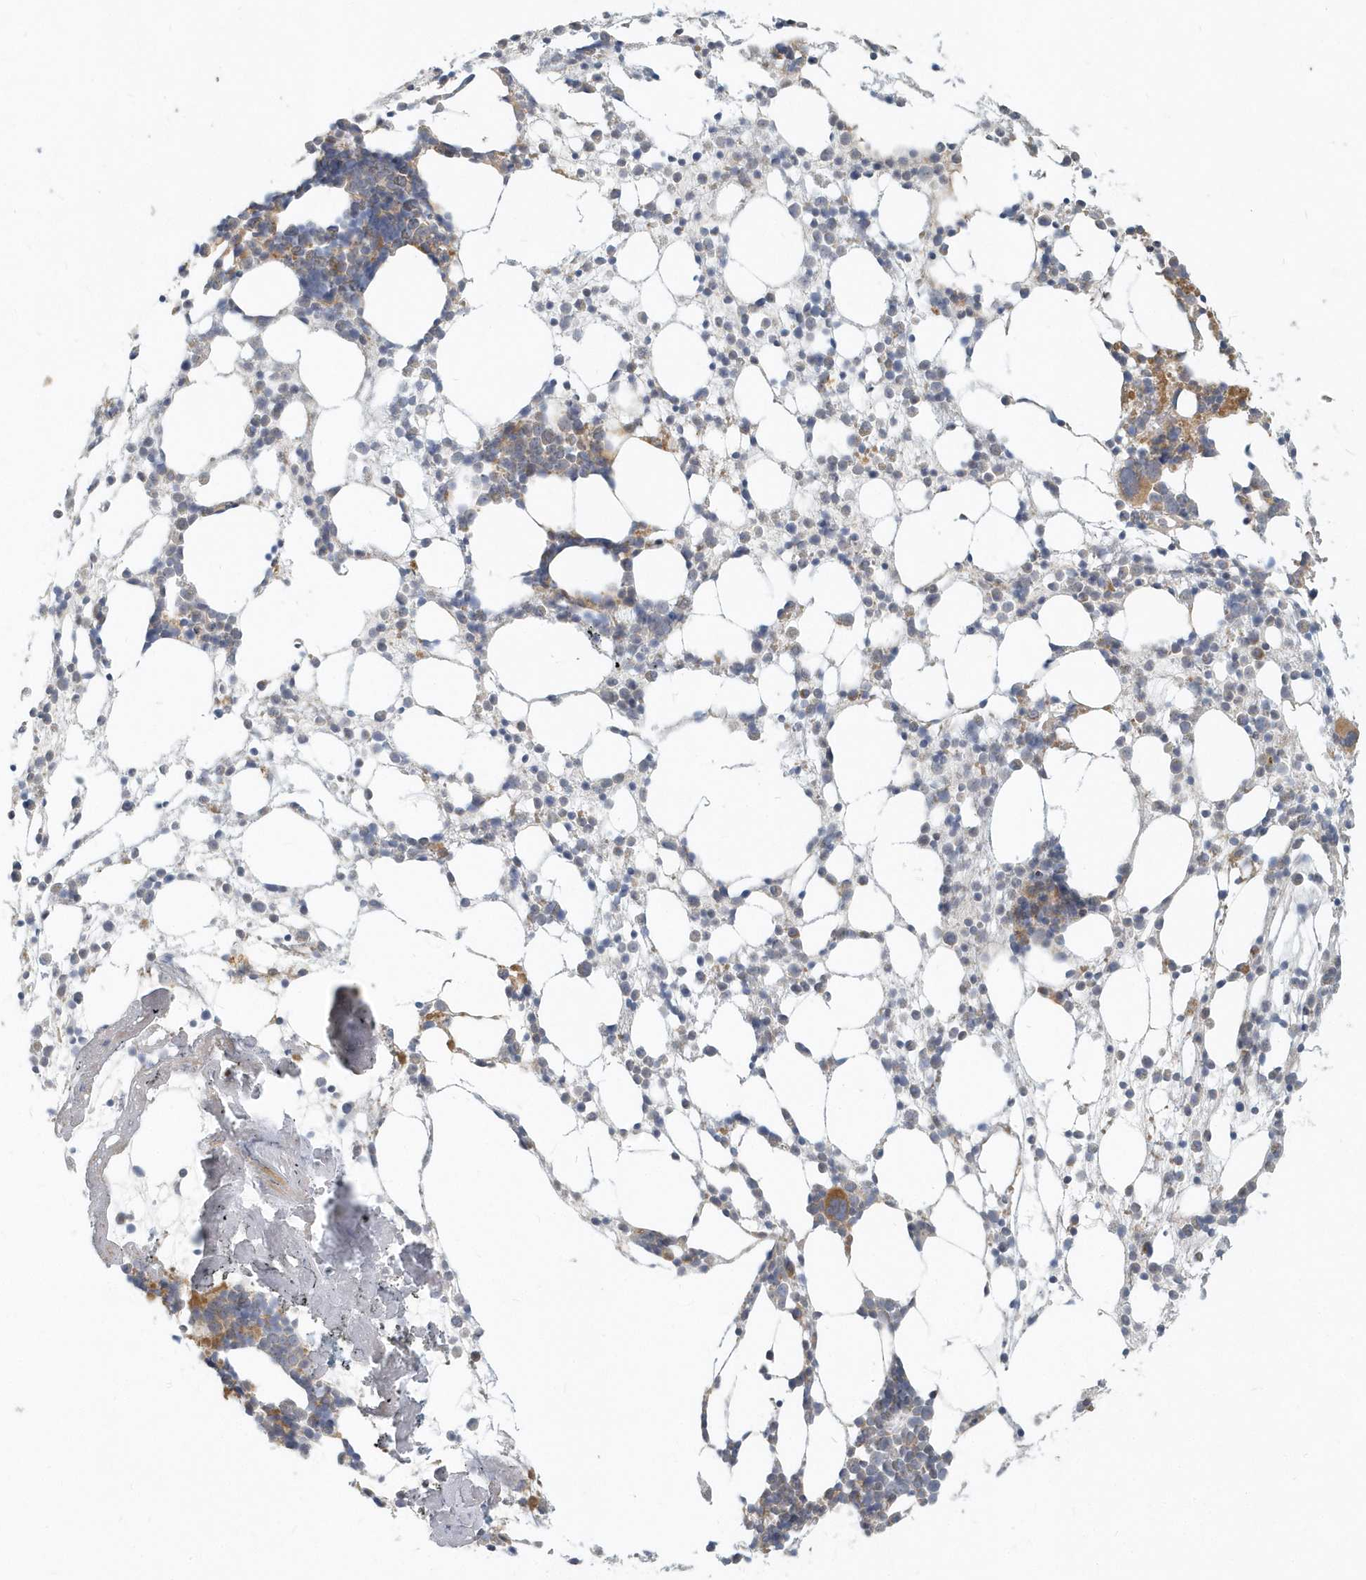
{"staining": {"intensity": "moderate", "quantity": "<25%", "location": "cytoplasmic/membranous"}, "tissue": "bone marrow", "cell_type": "Hematopoietic cells", "image_type": "normal", "snomed": [{"axis": "morphology", "description": "Normal tissue, NOS"}, {"axis": "topography", "description": "Bone marrow"}], "caption": "Immunohistochemistry of normal bone marrow displays low levels of moderate cytoplasmic/membranous expression in approximately <25% of hematopoietic cells.", "gene": "NAPB", "patient": {"sex": "female", "age": 57}}